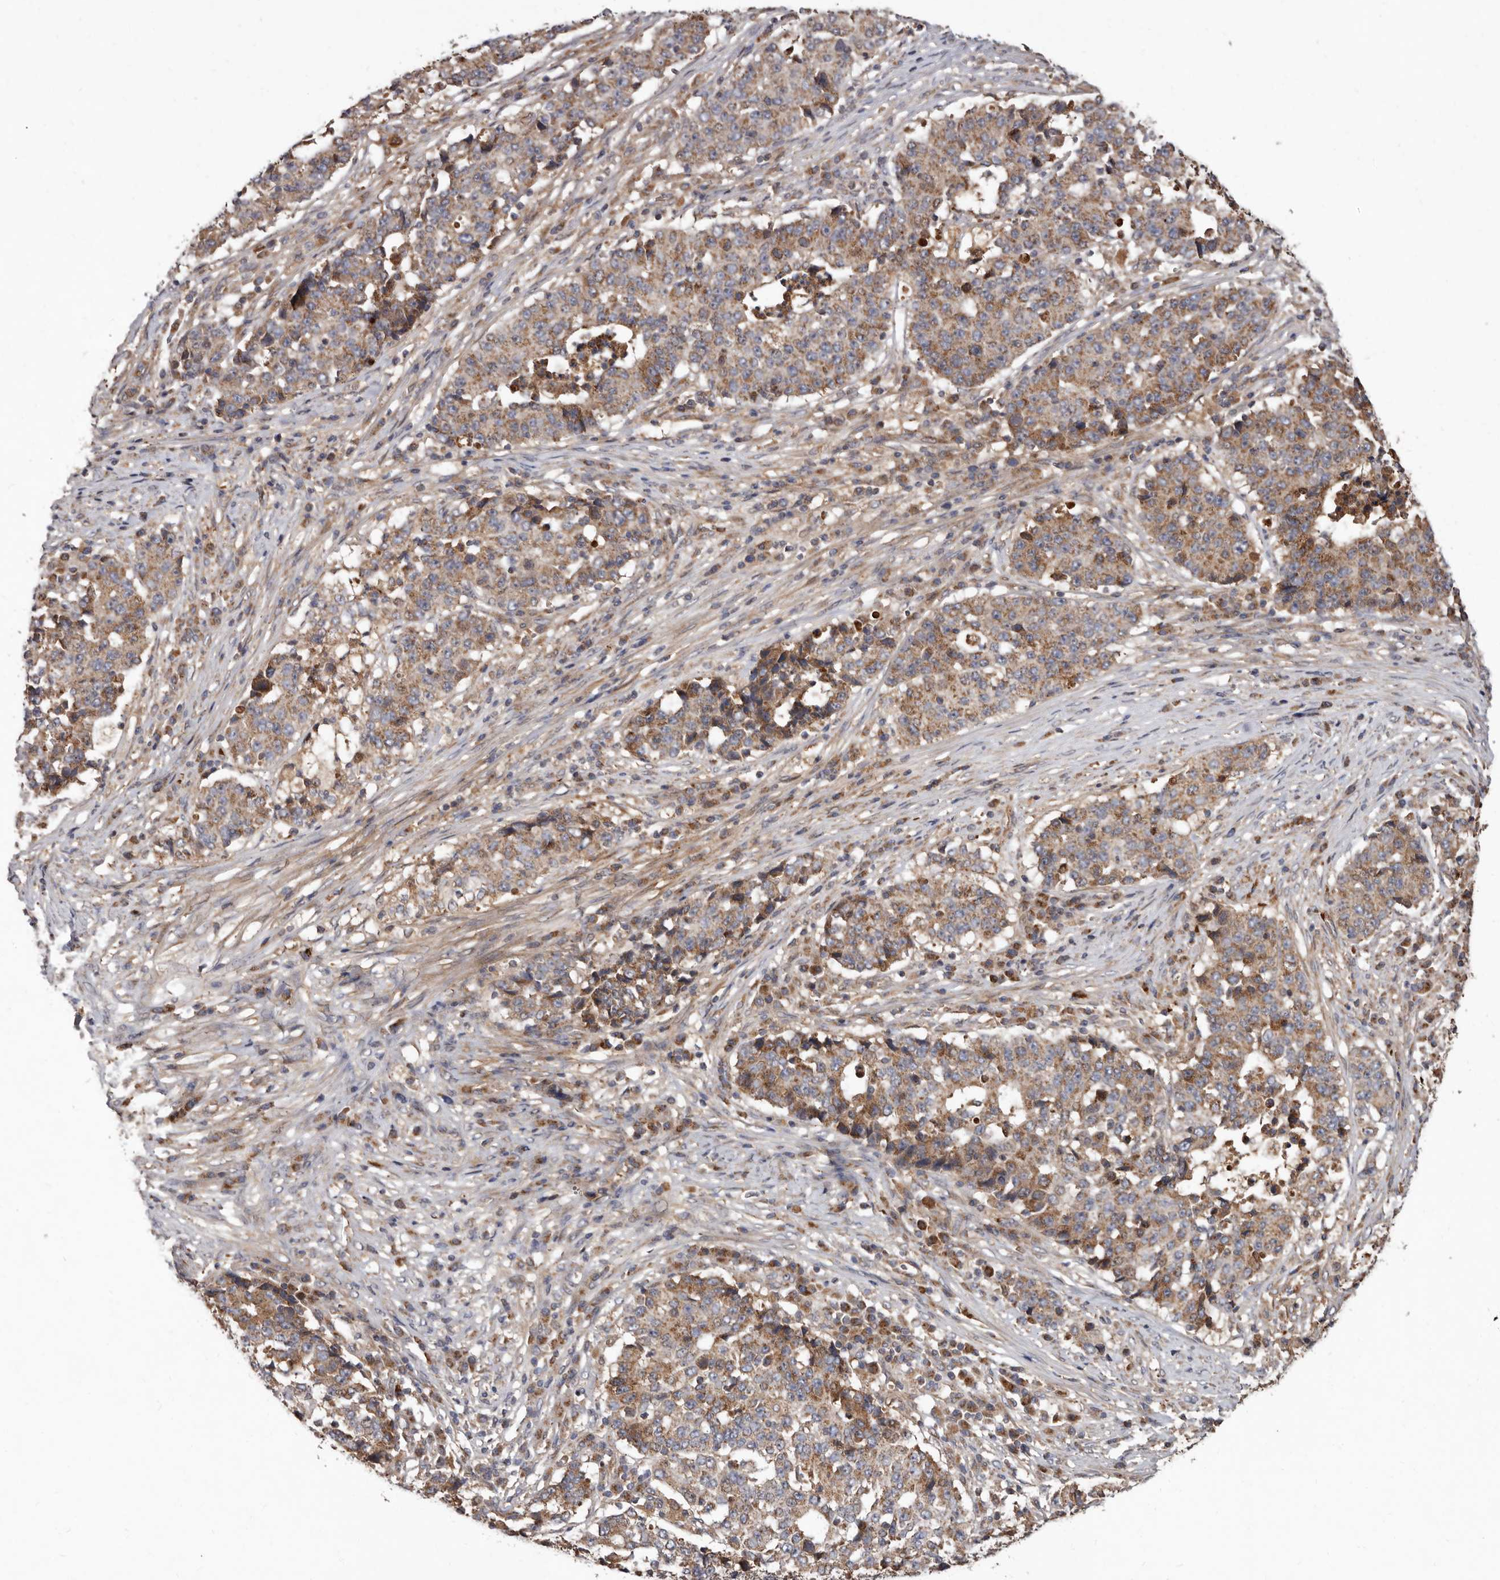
{"staining": {"intensity": "moderate", "quantity": ">75%", "location": "cytoplasmic/membranous"}, "tissue": "stomach cancer", "cell_type": "Tumor cells", "image_type": "cancer", "snomed": [{"axis": "morphology", "description": "Adenocarcinoma, NOS"}, {"axis": "topography", "description": "Stomach"}], "caption": "The micrograph displays immunohistochemical staining of stomach cancer (adenocarcinoma). There is moderate cytoplasmic/membranous staining is present in about >75% of tumor cells.", "gene": "GOT1L1", "patient": {"sex": "male", "age": 59}}